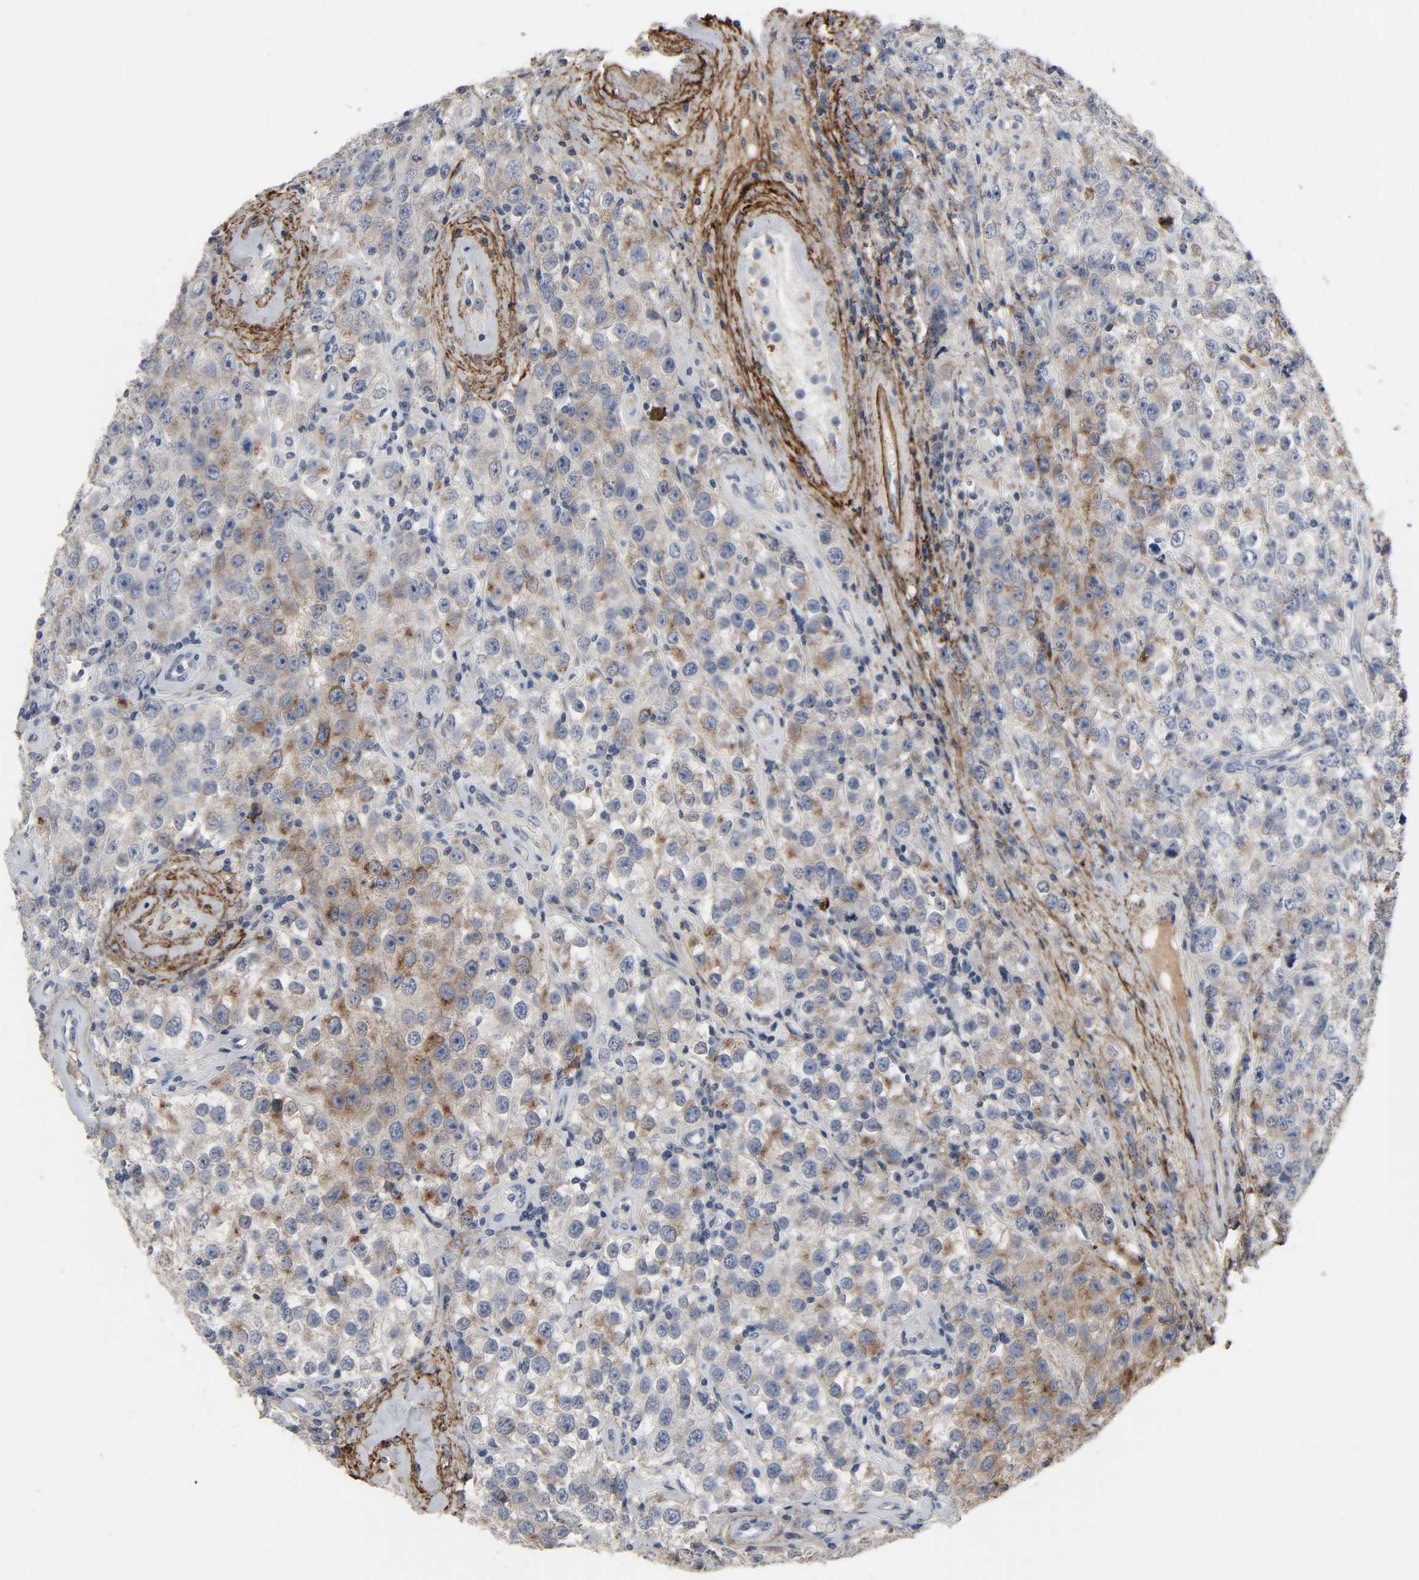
{"staining": {"intensity": "moderate", "quantity": "25%-75%", "location": "cytoplasmic/membranous"}, "tissue": "testis cancer", "cell_type": "Tumor cells", "image_type": "cancer", "snomed": [{"axis": "morphology", "description": "Seminoma, NOS"}, {"axis": "topography", "description": "Testis"}], "caption": "Immunohistochemical staining of human seminoma (testis) reveals moderate cytoplasmic/membranous protein positivity in about 25%-75% of tumor cells.", "gene": "FBLN5", "patient": {"sex": "male", "age": 52}}